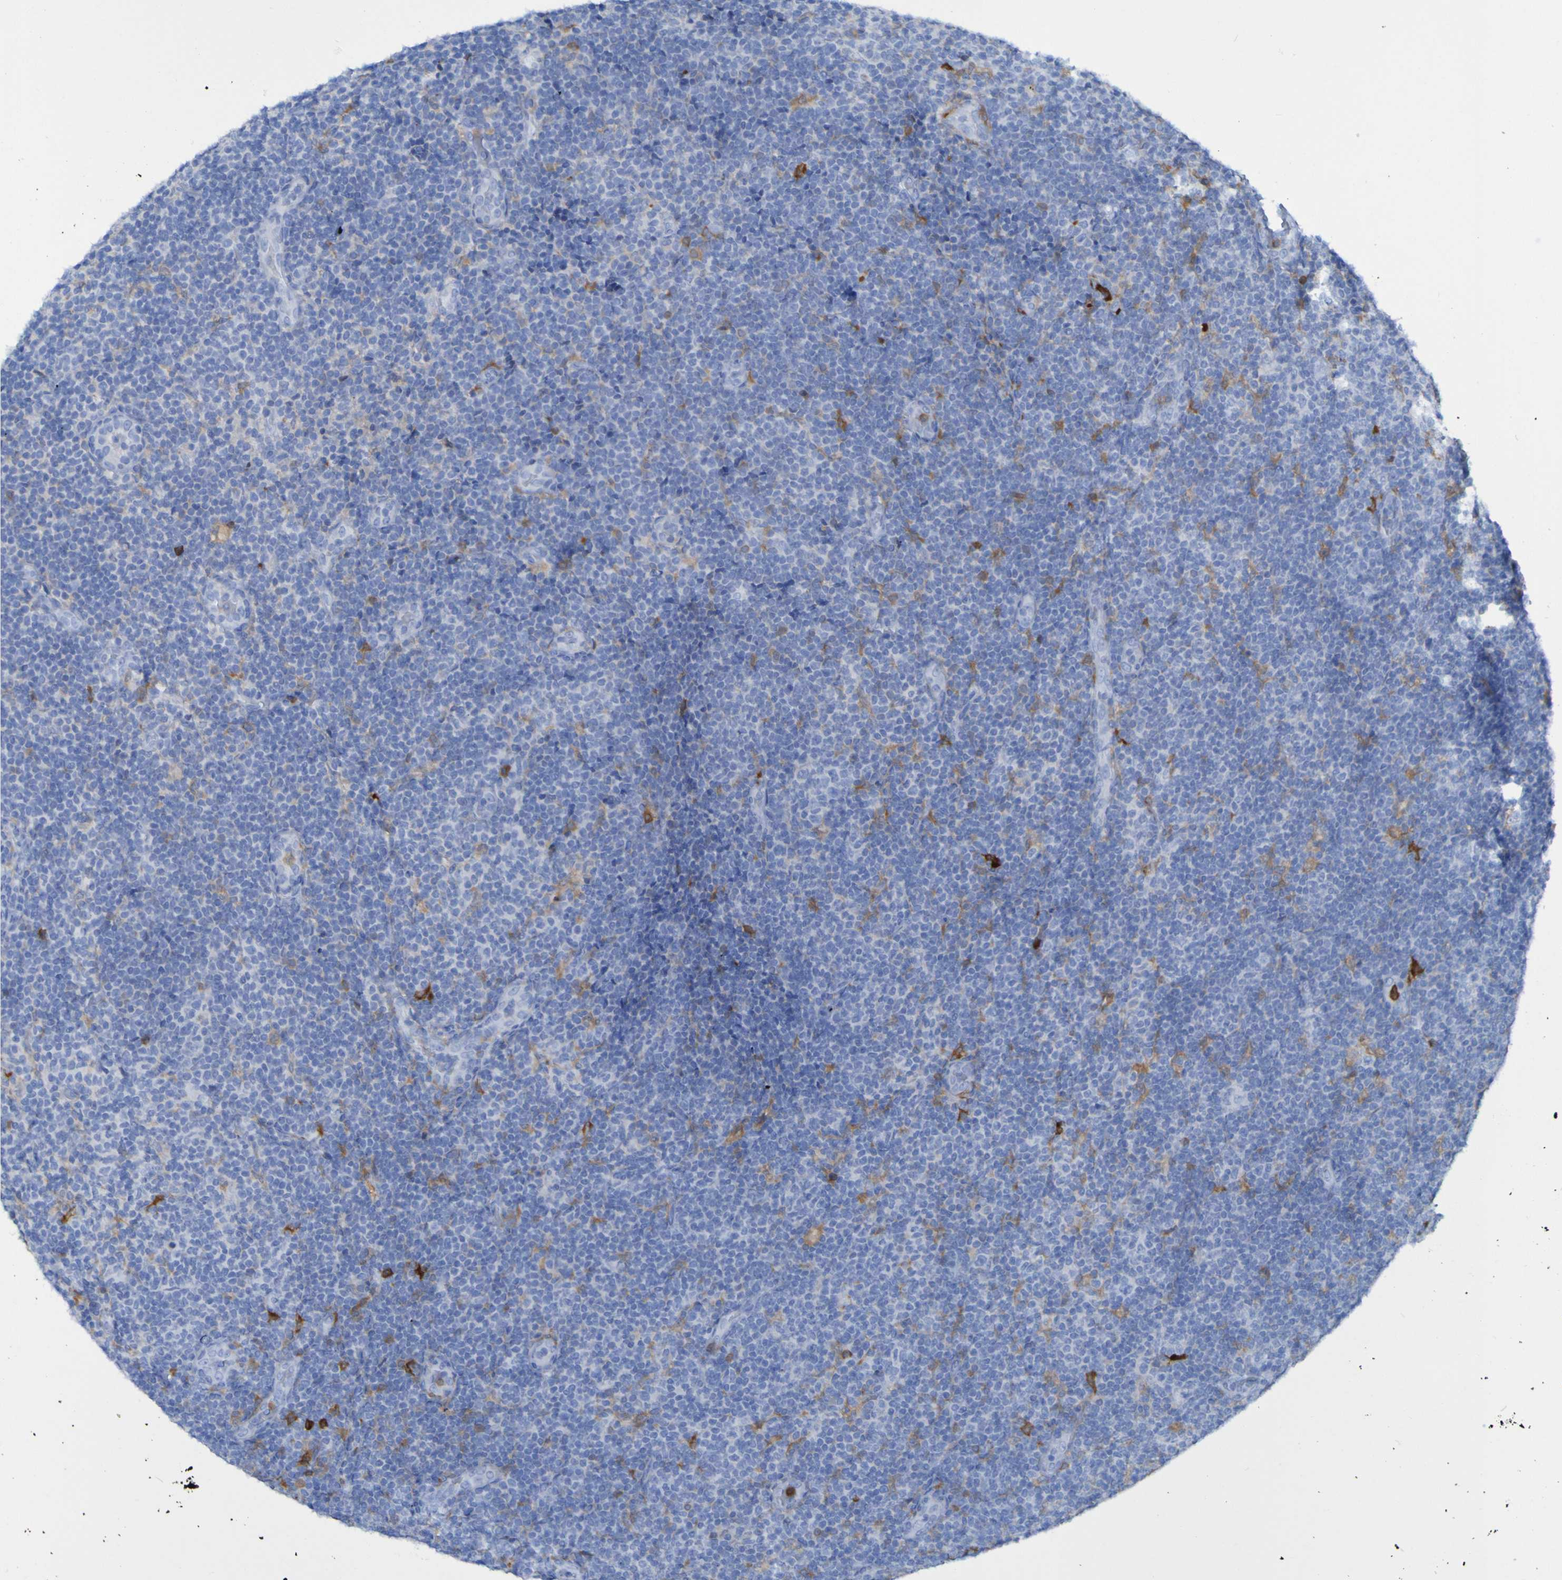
{"staining": {"intensity": "weak", "quantity": "<25%", "location": "cytoplasmic/membranous"}, "tissue": "lymphoma", "cell_type": "Tumor cells", "image_type": "cancer", "snomed": [{"axis": "morphology", "description": "Malignant lymphoma, non-Hodgkin's type, Low grade"}, {"axis": "topography", "description": "Lymph node"}], "caption": "The photomicrograph demonstrates no significant staining in tumor cells of low-grade malignant lymphoma, non-Hodgkin's type.", "gene": "MPPE1", "patient": {"sex": "male", "age": 83}}